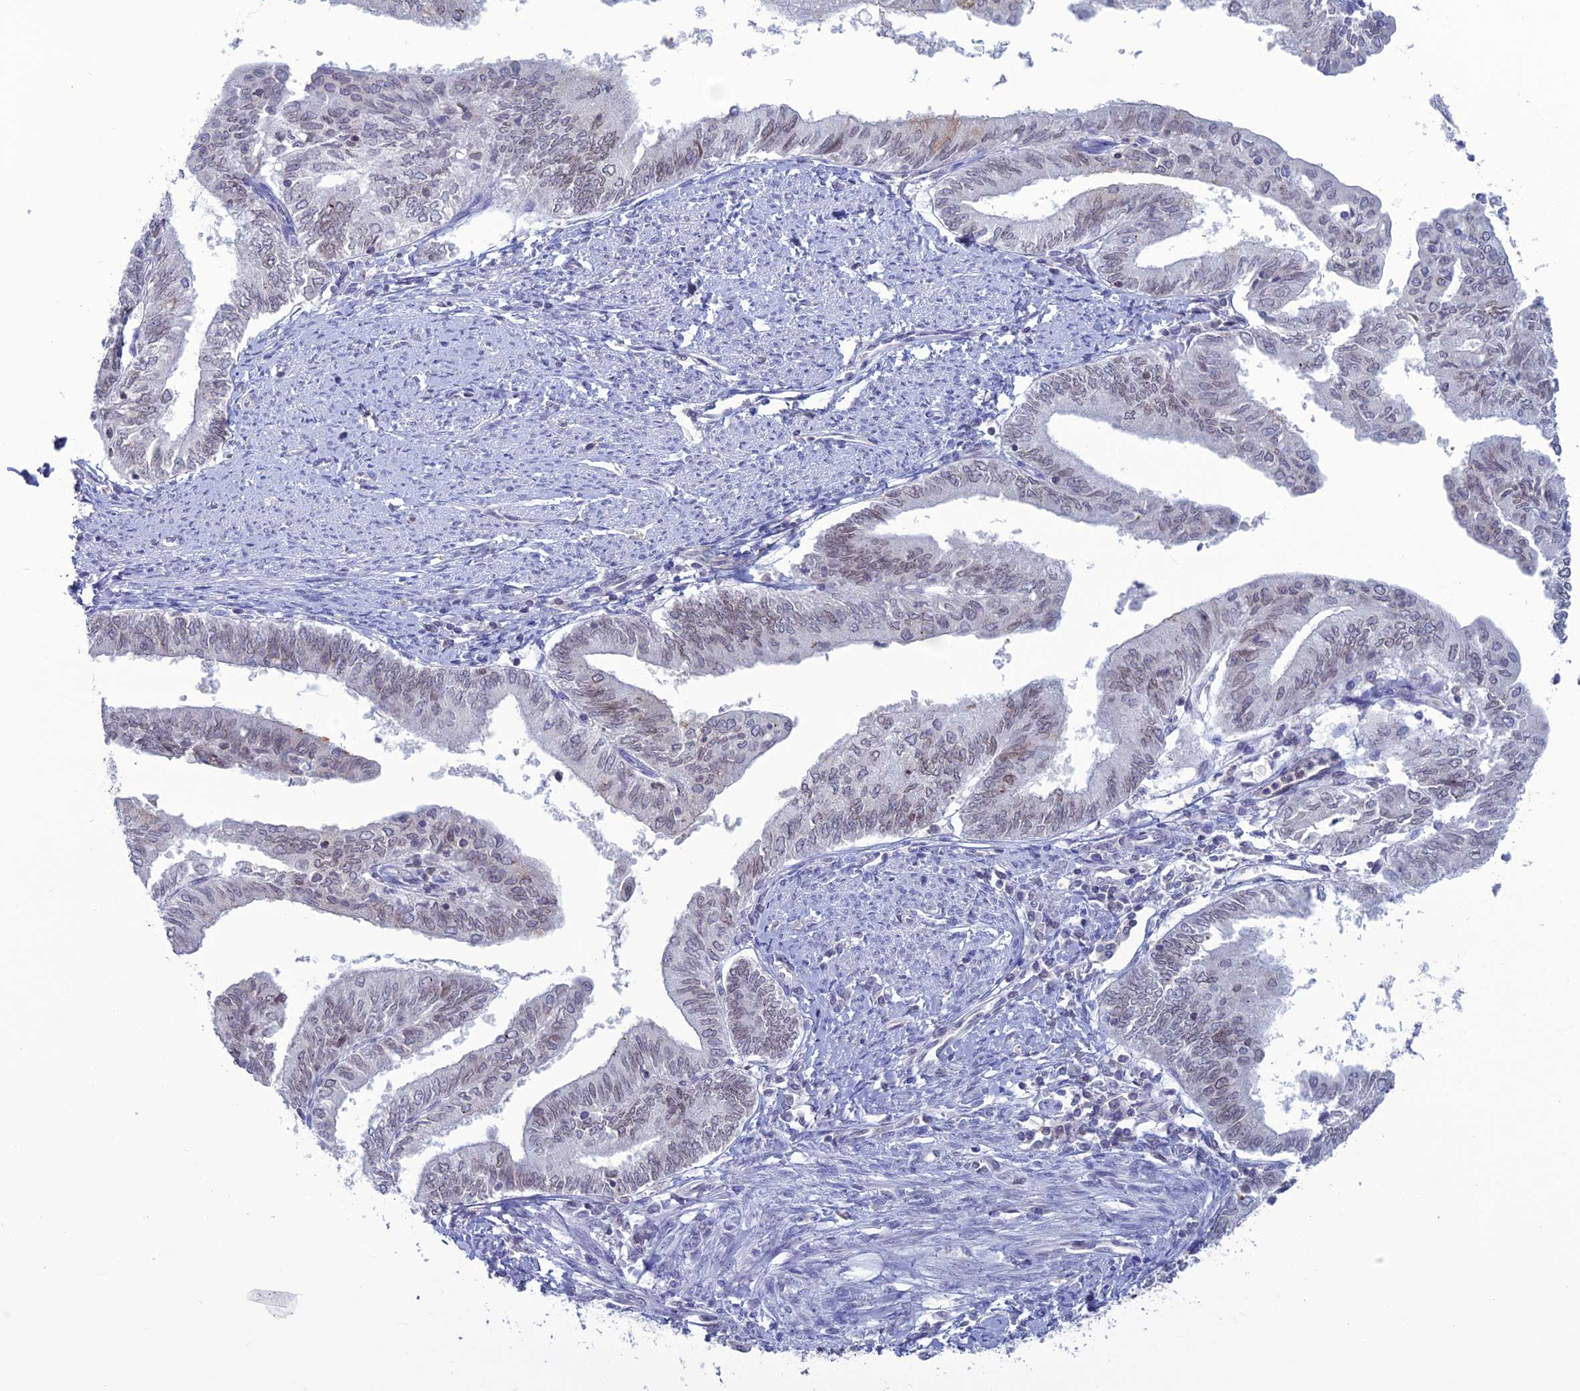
{"staining": {"intensity": "weak", "quantity": "25%-75%", "location": "cytoplasmic/membranous,nuclear"}, "tissue": "endometrial cancer", "cell_type": "Tumor cells", "image_type": "cancer", "snomed": [{"axis": "morphology", "description": "Adenocarcinoma, NOS"}, {"axis": "topography", "description": "Endometrium"}], "caption": "Endometrial cancer (adenocarcinoma) stained for a protein shows weak cytoplasmic/membranous and nuclear positivity in tumor cells.", "gene": "WDR46", "patient": {"sex": "female", "age": 66}}